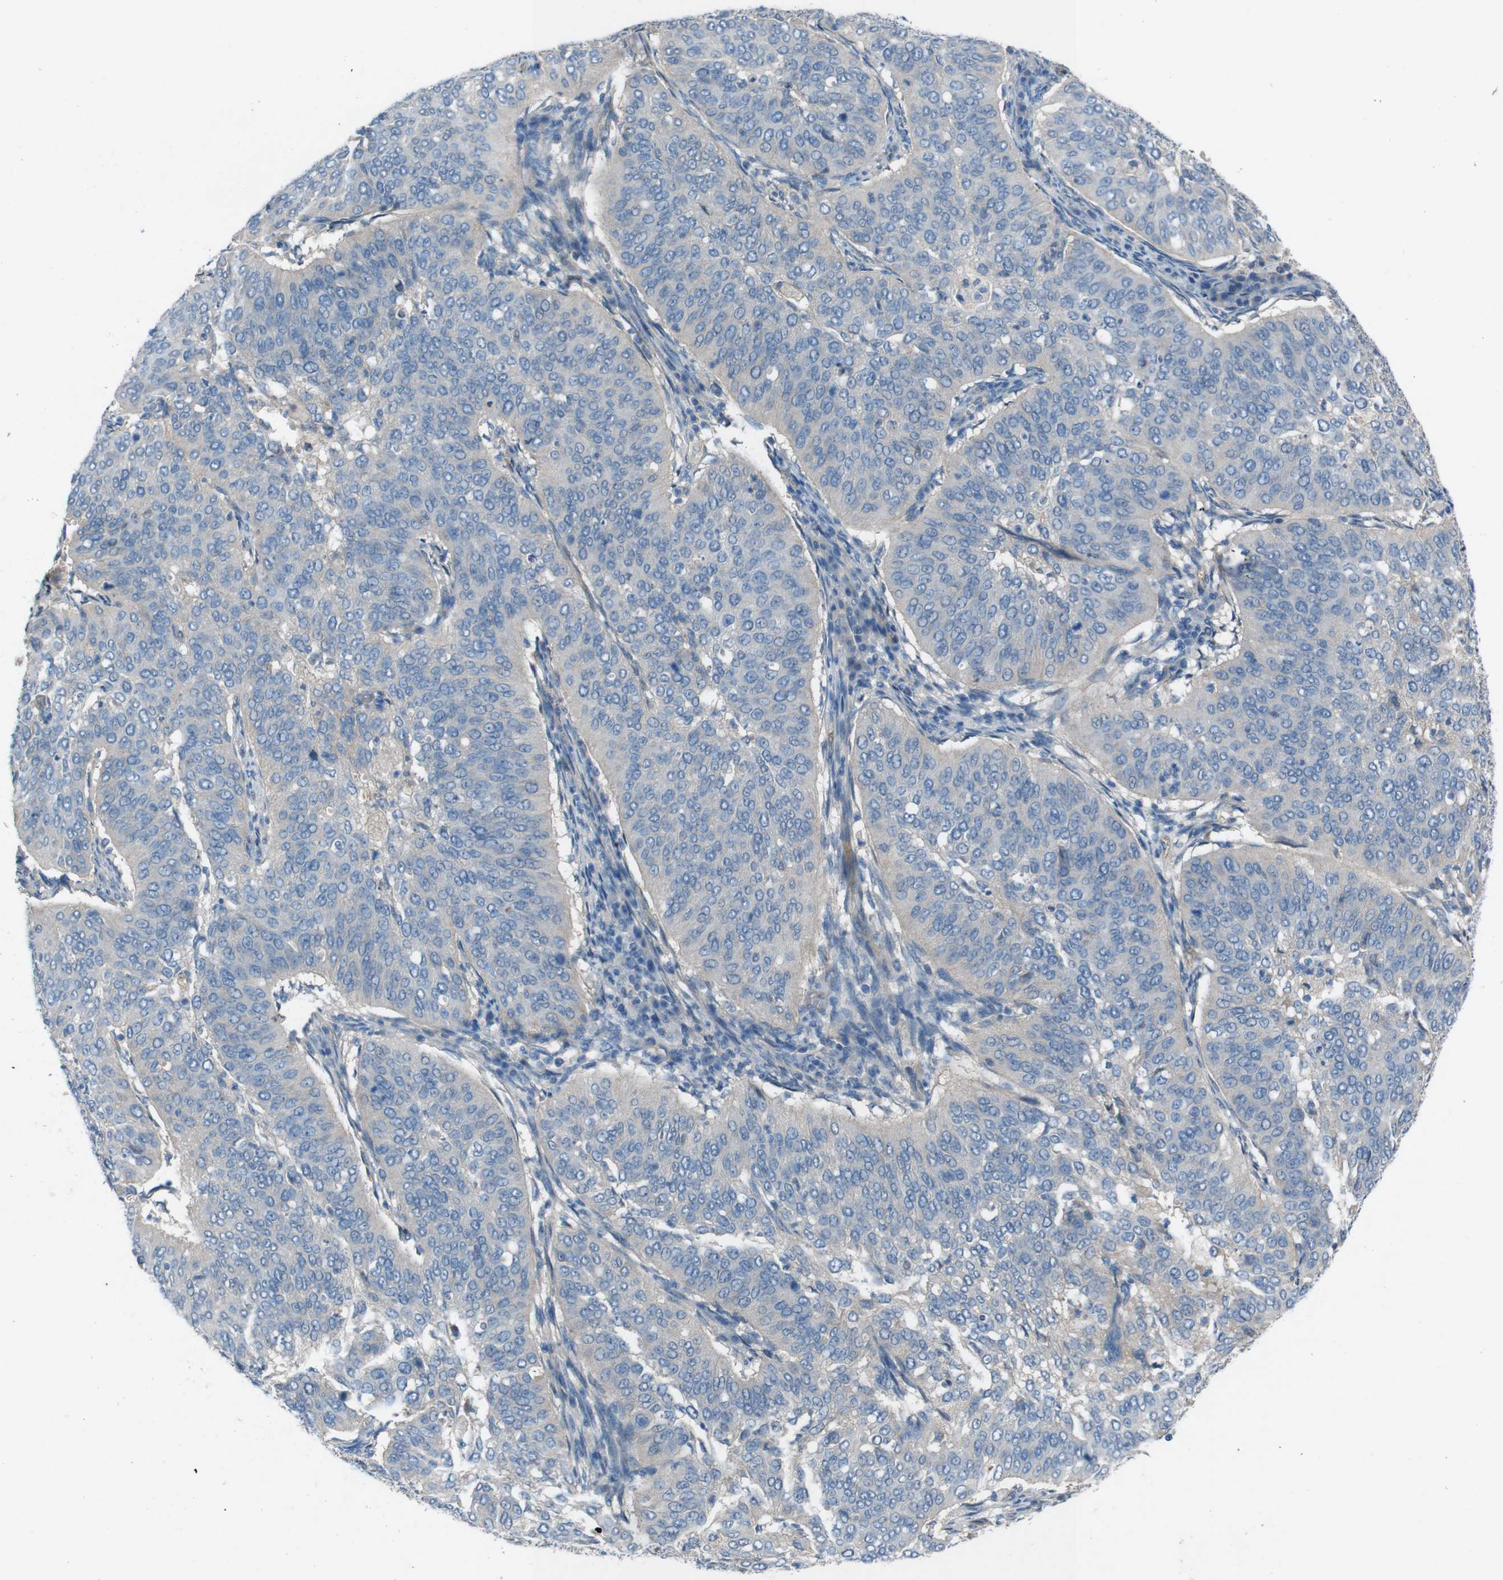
{"staining": {"intensity": "negative", "quantity": "none", "location": "none"}, "tissue": "cervical cancer", "cell_type": "Tumor cells", "image_type": "cancer", "snomed": [{"axis": "morphology", "description": "Normal tissue, NOS"}, {"axis": "morphology", "description": "Squamous cell carcinoma, NOS"}, {"axis": "topography", "description": "Cervix"}], "caption": "Immunohistochemical staining of human cervical squamous cell carcinoma shows no significant staining in tumor cells.", "gene": "PVR", "patient": {"sex": "female", "age": 39}}